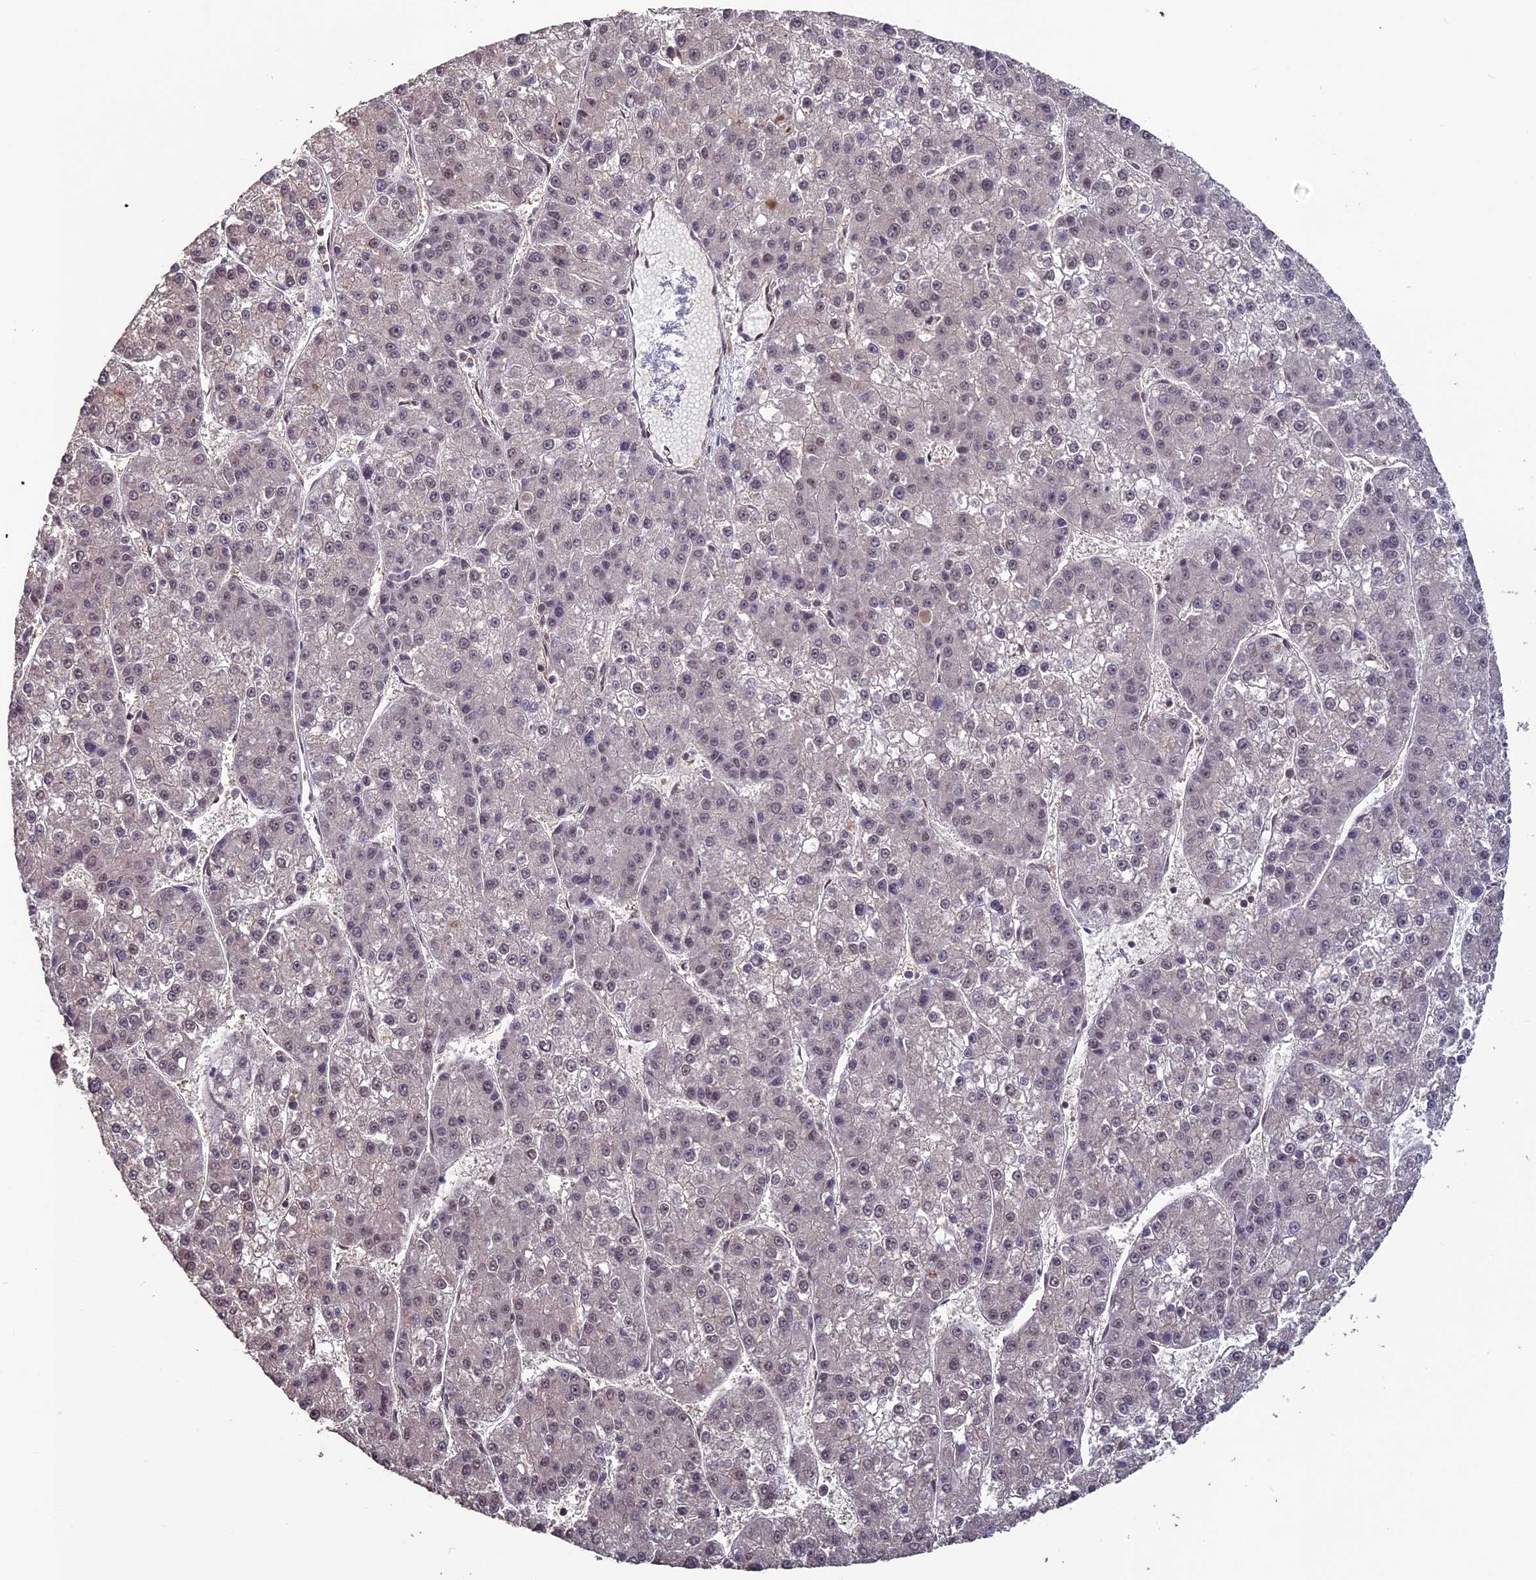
{"staining": {"intensity": "negative", "quantity": "none", "location": "none"}, "tissue": "liver cancer", "cell_type": "Tumor cells", "image_type": "cancer", "snomed": [{"axis": "morphology", "description": "Carcinoma, Hepatocellular, NOS"}, {"axis": "topography", "description": "Liver"}], "caption": "There is no significant staining in tumor cells of hepatocellular carcinoma (liver).", "gene": "NAE1", "patient": {"sex": "female", "age": 73}}